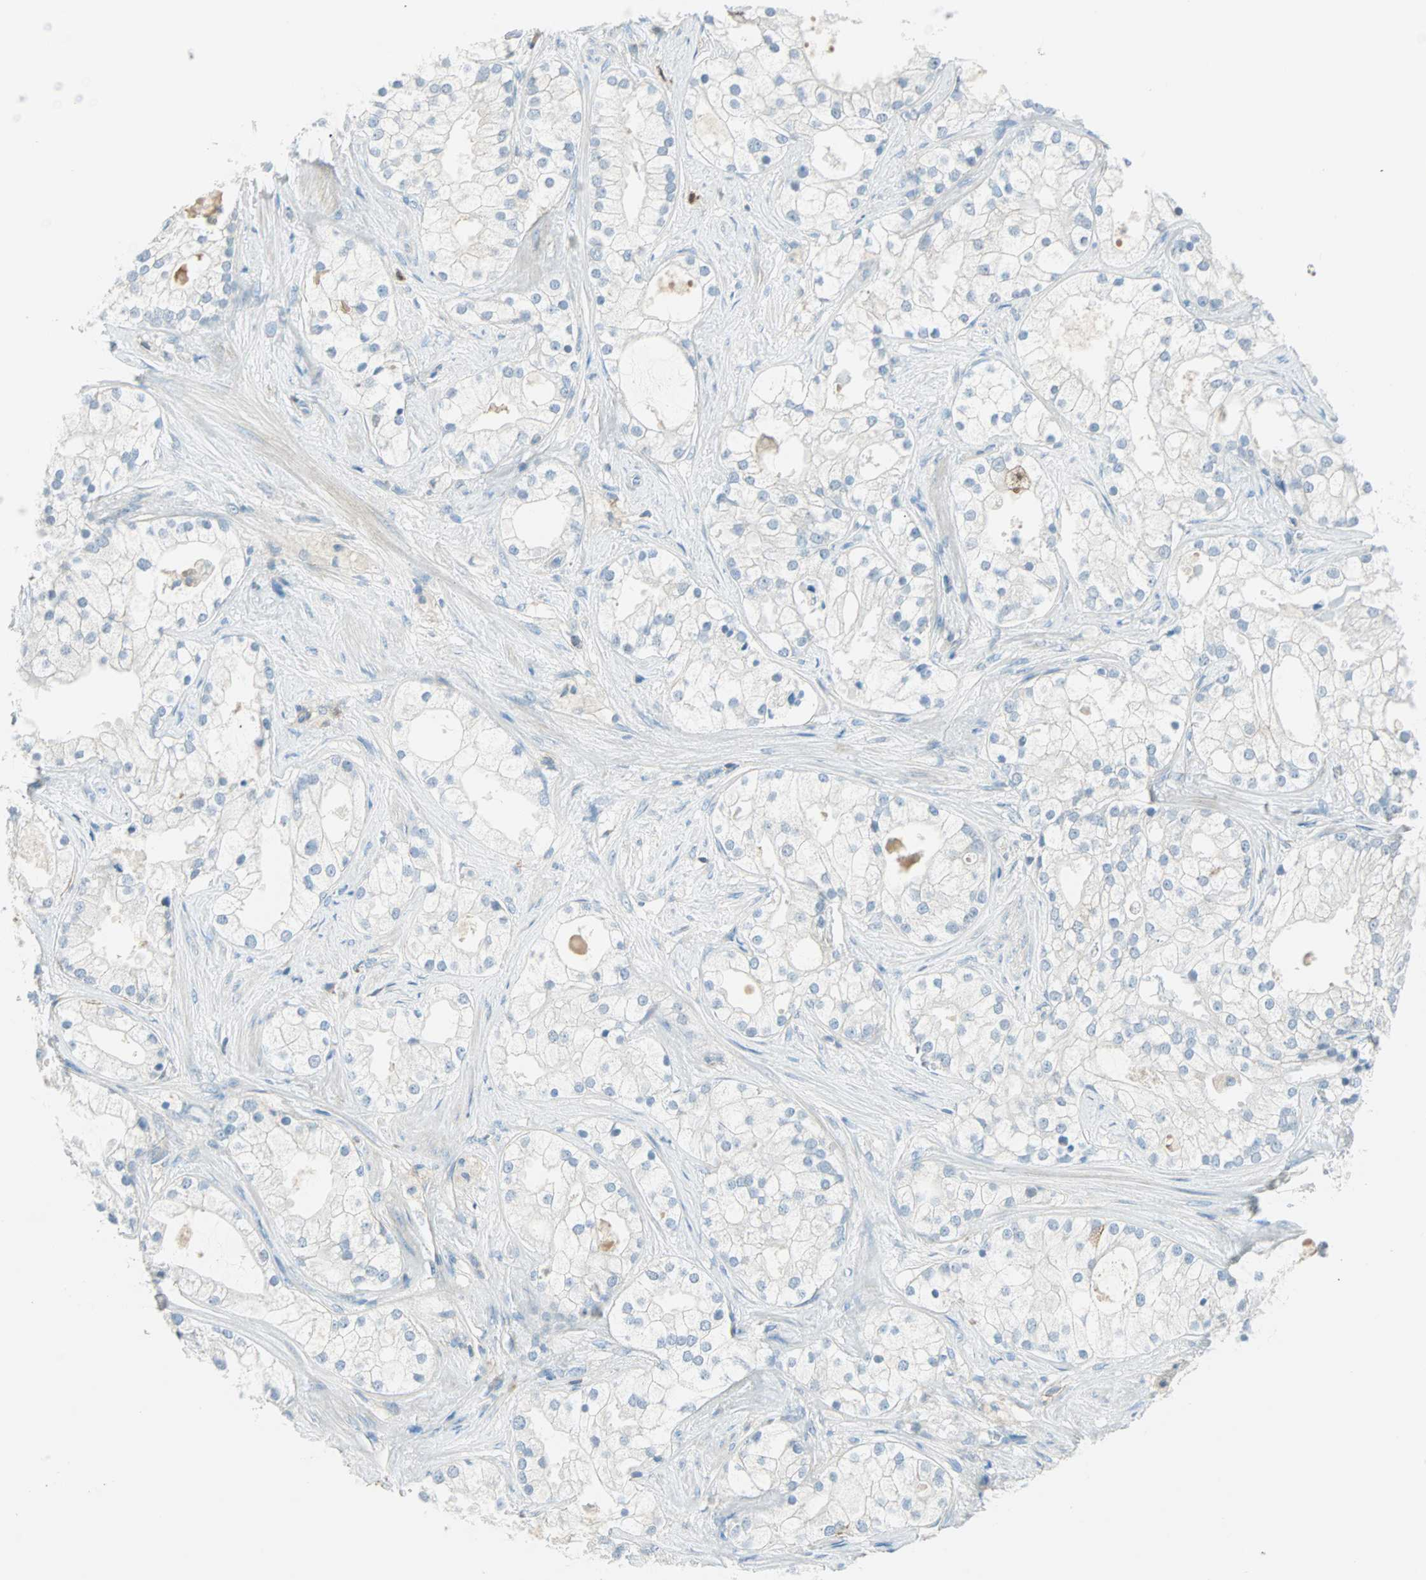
{"staining": {"intensity": "weak", "quantity": "<25%", "location": "cytoplasmic/membranous"}, "tissue": "prostate cancer", "cell_type": "Tumor cells", "image_type": "cancer", "snomed": [{"axis": "morphology", "description": "Adenocarcinoma, Low grade"}, {"axis": "topography", "description": "Prostate"}], "caption": "An image of adenocarcinoma (low-grade) (prostate) stained for a protein shows no brown staining in tumor cells.", "gene": "PTTG1", "patient": {"sex": "male", "age": 58}}